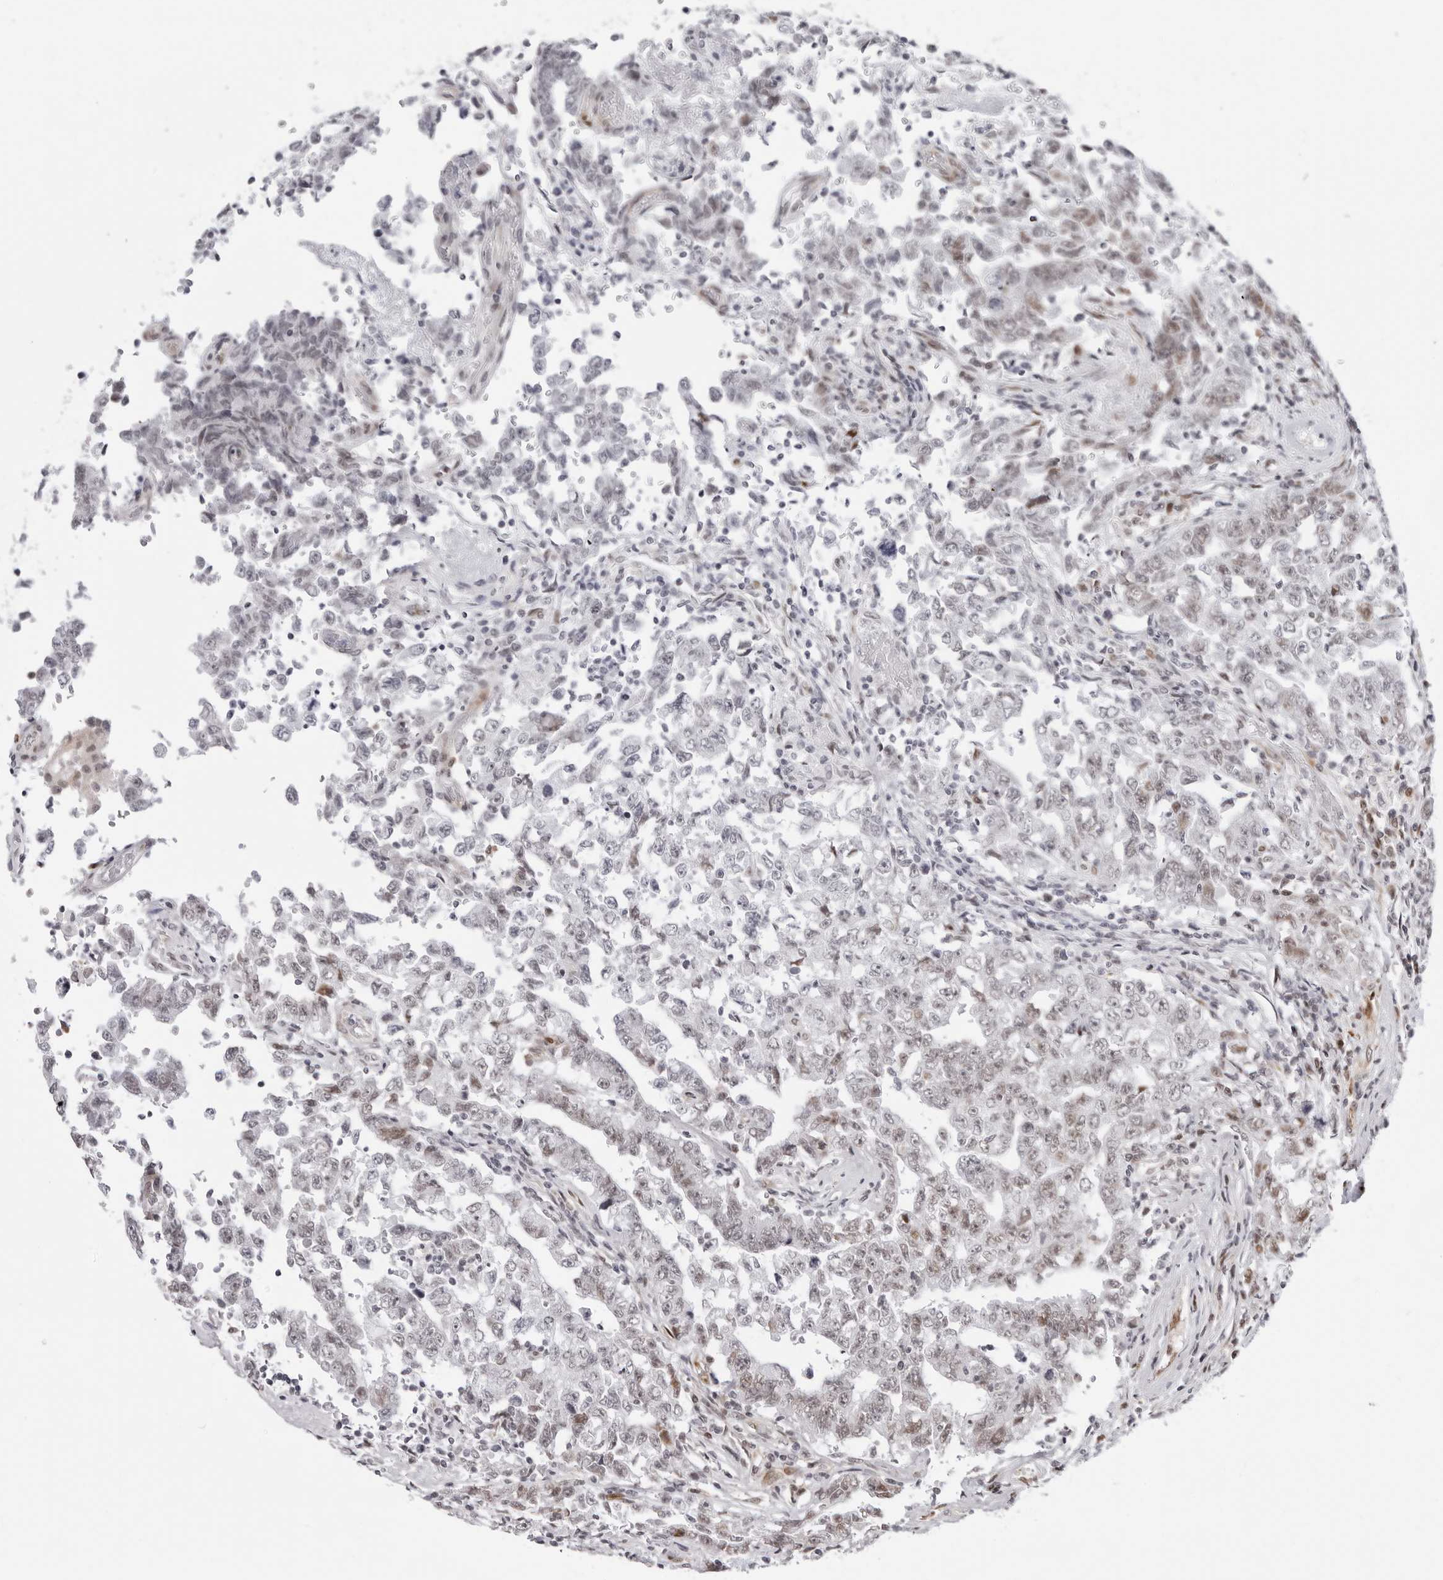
{"staining": {"intensity": "weak", "quantity": "25%-75%", "location": "nuclear"}, "tissue": "testis cancer", "cell_type": "Tumor cells", "image_type": "cancer", "snomed": [{"axis": "morphology", "description": "Carcinoma, Embryonal, NOS"}, {"axis": "topography", "description": "Testis"}], "caption": "Testis embryonal carcinoma stained with DAB IHC exhibits low levels of weak nuclear staining in about 25%-75% of tumor cells. The staining was performed using DAB (3,3'-diaminobenzidine), with brown indicating positive protein expression. Nuclei are stained blue with hematoxylin.", "gene": "NTPCR", "patient": {"sex": "male", "age": 26}}